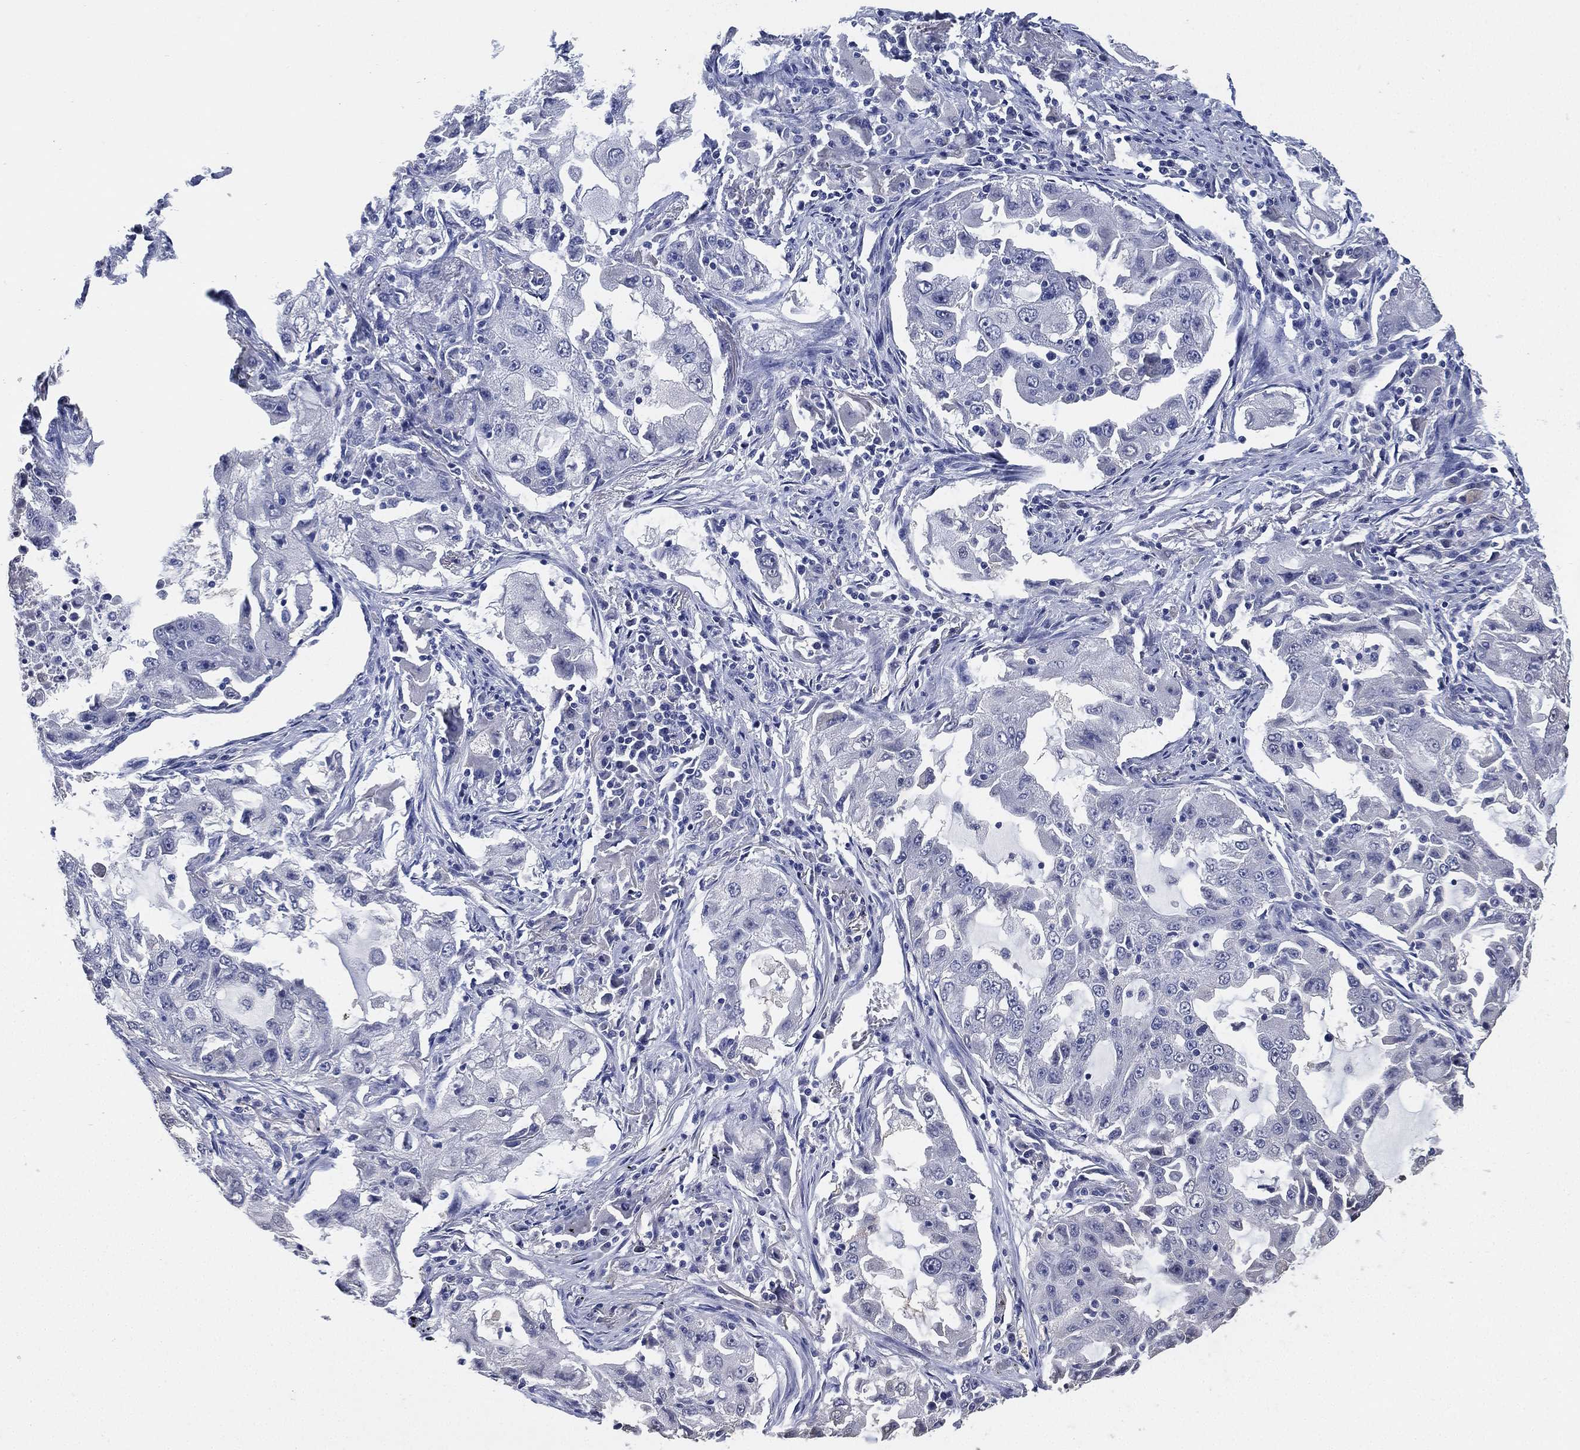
{"staining": {"intensity": "negative", "quantity": "none", "location": "none"}, "tissue": "lung cancer", "cell_type": "Tumor cells", "image_type": "cancer", "snomed": [{"axis": "morphology", "description": "Adenocarcinoma, NOS"}, {"axis": "topography", "description": "Lung"}], "caption": "This is a image of immunohistochemistry (IHC) staining of lung cancer (adenocarcinoma), which shows no staining in tumor cells.", "gene": "IYD", "patient": {"sex": "female", "age": 61}}